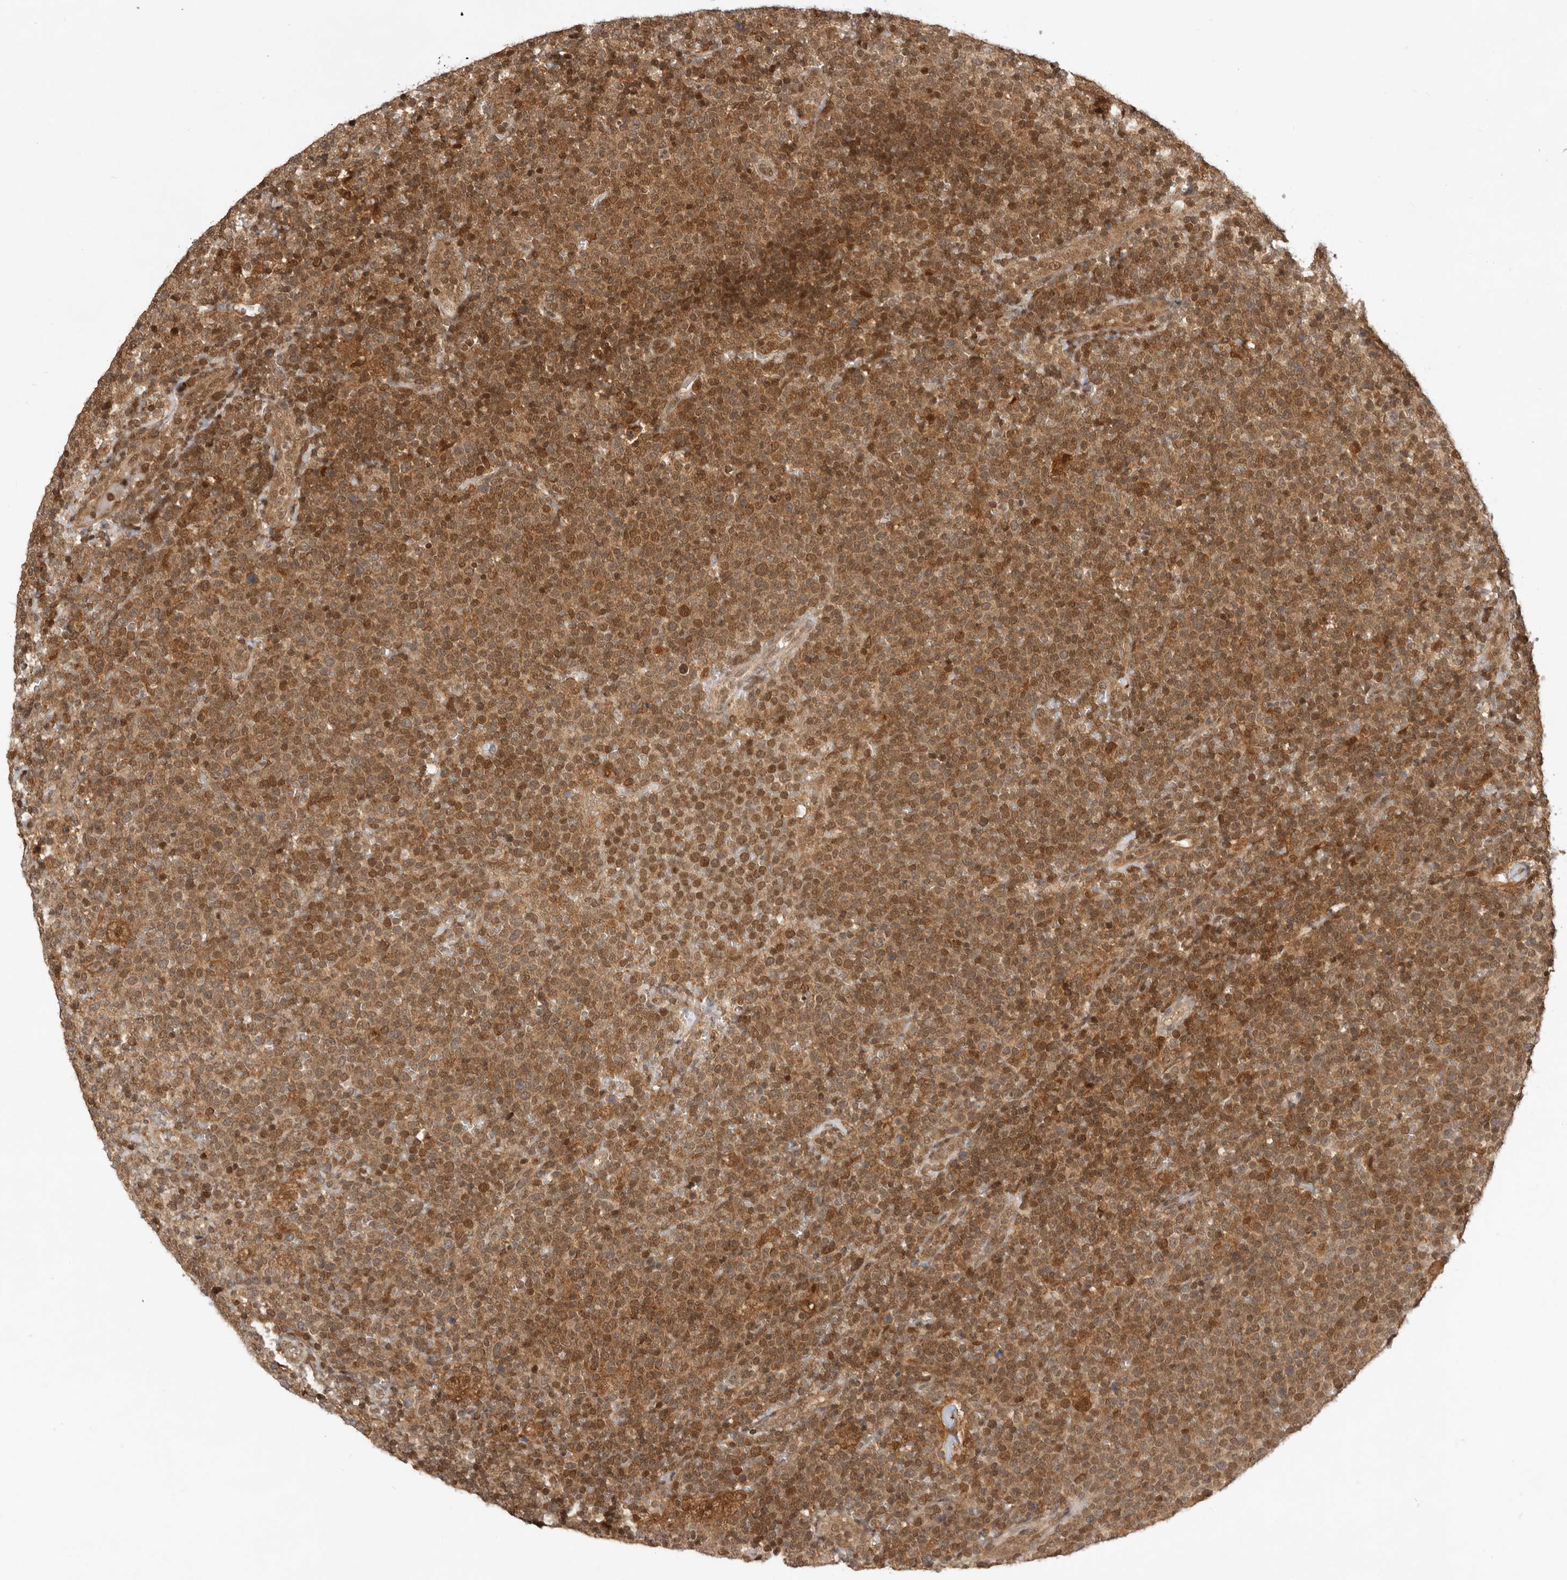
{"staining": {"intensity": "moderate", "quantity": ">75%", "location": "cytoplasmic/membranous"}, "tissue": "lymphoma", "cell_type": "Tumor cells", "image_type": "cancer", "snomed": [{"axis": "morphology", "description": "Malignant lymphoma, non-Hodgkin's type, High grade"}, {"axis": "topography", "description": "Lymph node"}], "caption": "Immunohistochemistry photomicrograph of neoplastic tissue: lymphoma stained using immunohistochemistry (IHC) exhibits medium levels of moderate protein expression localized specifically in the cytoplasmic/membranous of tumor cells, appearing as a cytoplasmic/membranous brown color.", "gene": "ADPRS", "patient": {"sex": "male", "age": 61}}